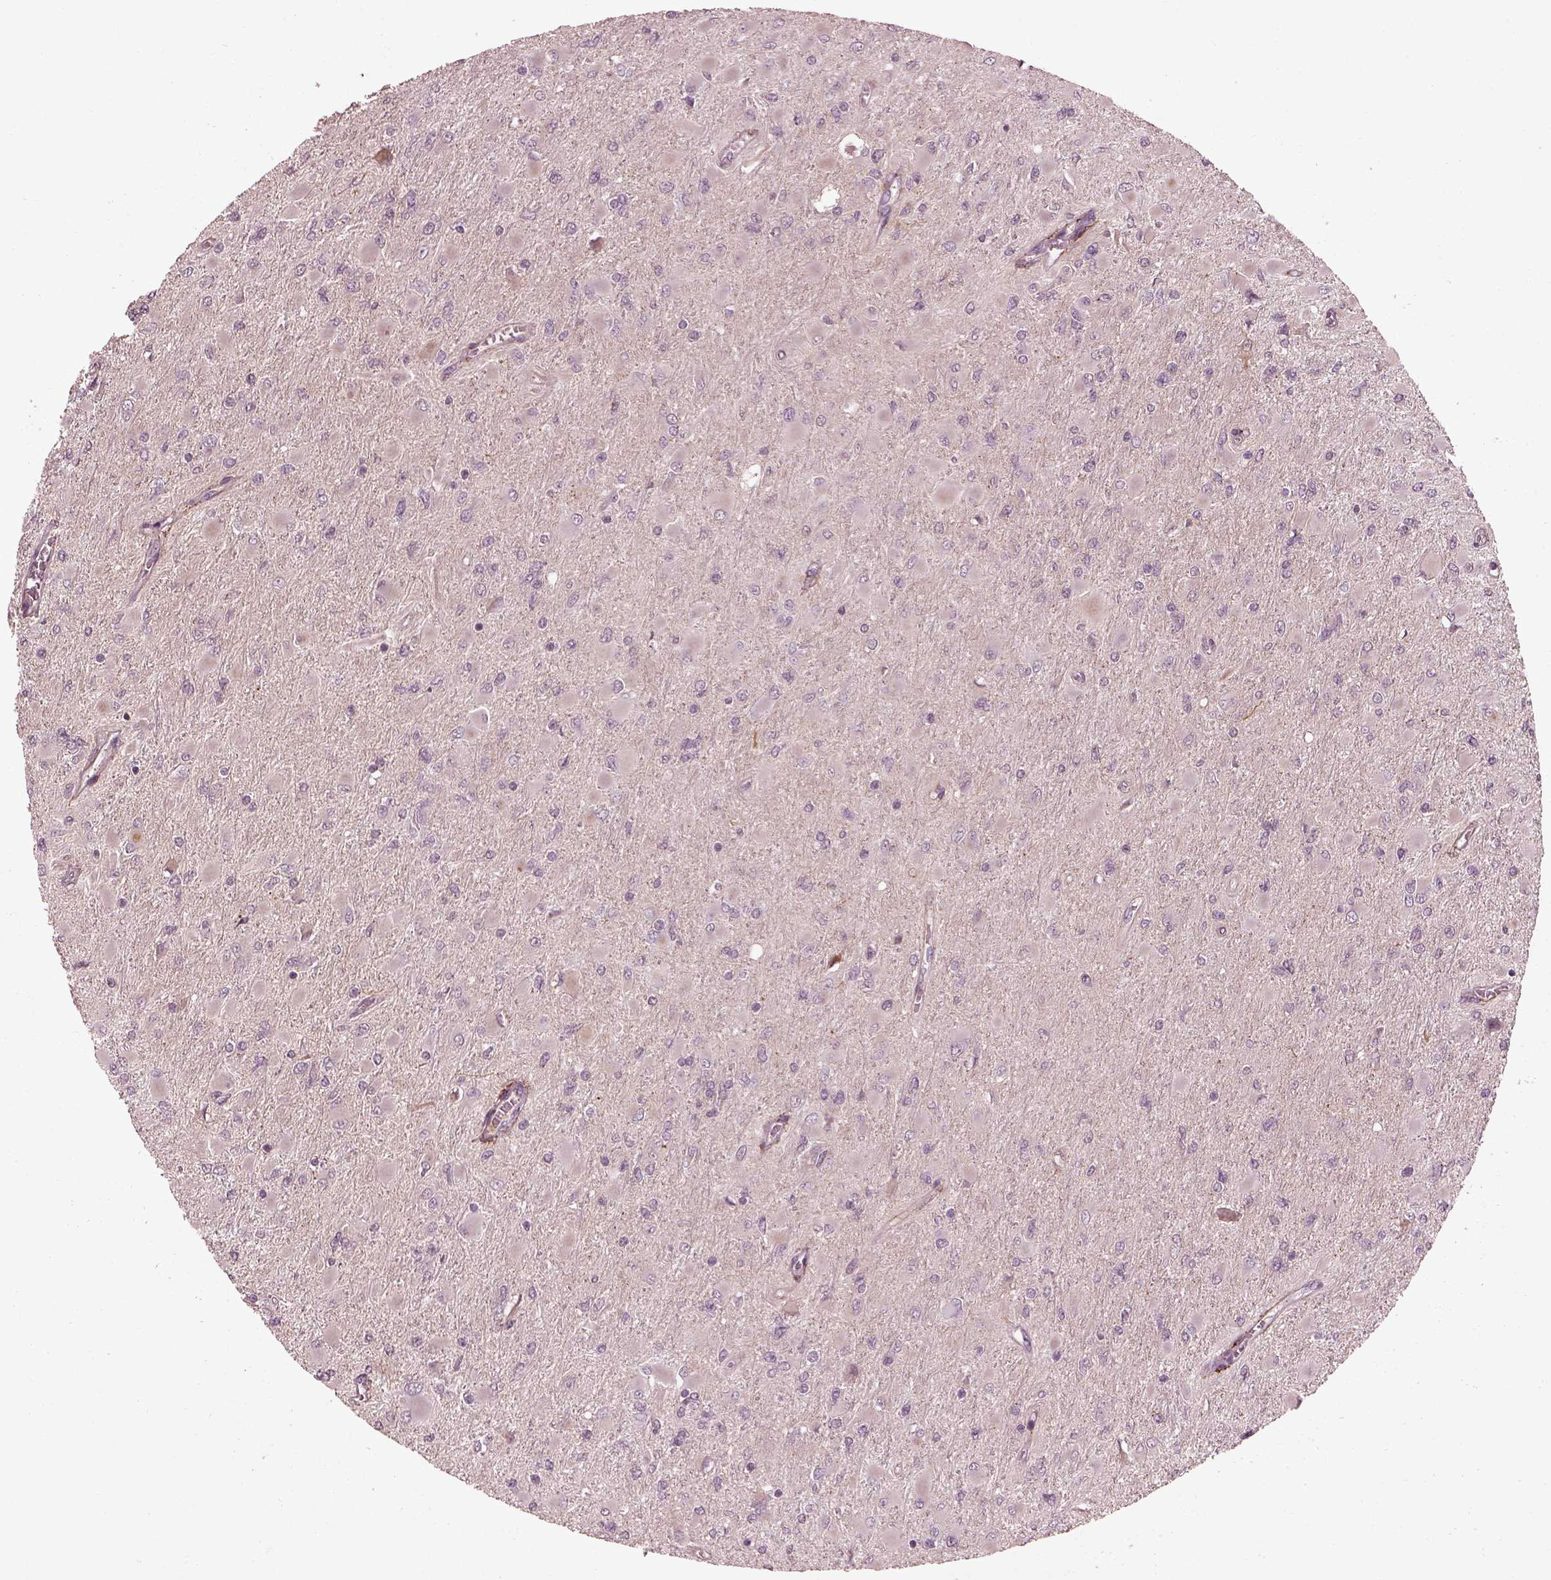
{"staining": {"intensity": "negative", "quantity": "none", "location": "none"}, "tissue": "glioma", "cell_type": "Tumor cells", "image_type": "cancer", "snomed": [{"axis": "morphology", "description": "Glioma, malignant, High grade"}, {"axis": "topography", "description": "Cerebral cortex"}], "caption": "The IHC photomicrograph has no significant expression in tumor cells of glioma tissue. (Stains: DAB (3,3'-diaminobenzidine) IHC with hematoxylin counter stain, Microscopy: brightfield microscopy at high magnification).", "gene": "EFEMP1", "patient": {"sex": "female", "age": 36}}